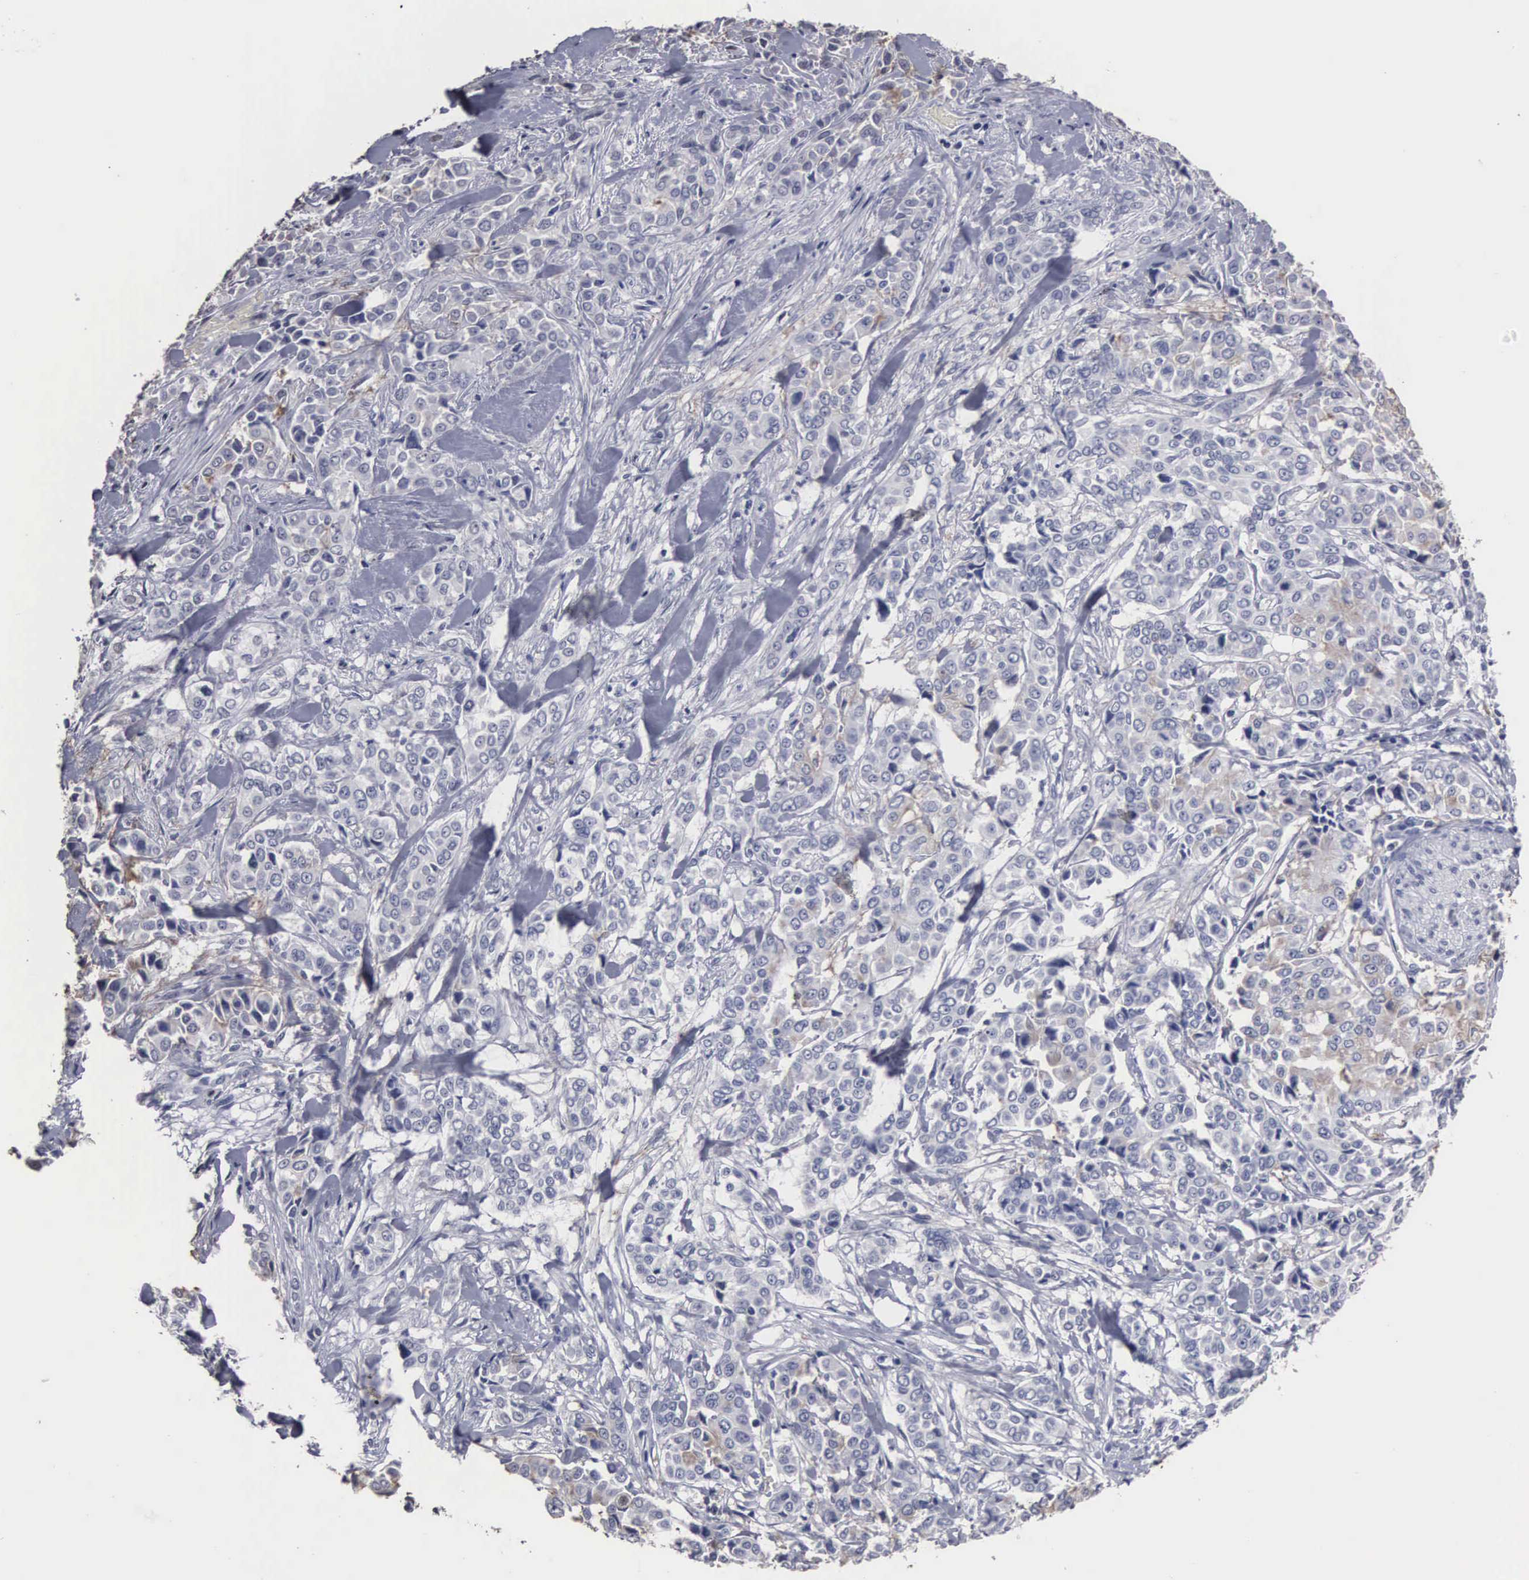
{"staining": {"intensity": "weak", "quantity": "<25%", "location": "cytoplasmic/membranous"}, "tissue": "pancreatic cancer", "cell_type": "Tumor cells", "image_type": "cancer", "snomed": [{"axis": "morphology", "description": "Adenocarcinoma, NOS"}, {"axis": "topography", "description": "Pancreas"}], "caption": "IHC photomicrograph of human pancreatic adenocarcinoma stained for a protein (brown), which shows no expression in tumor cells.", "gene": "UPB1", "patient": {"sex": "female", "age": 52}}